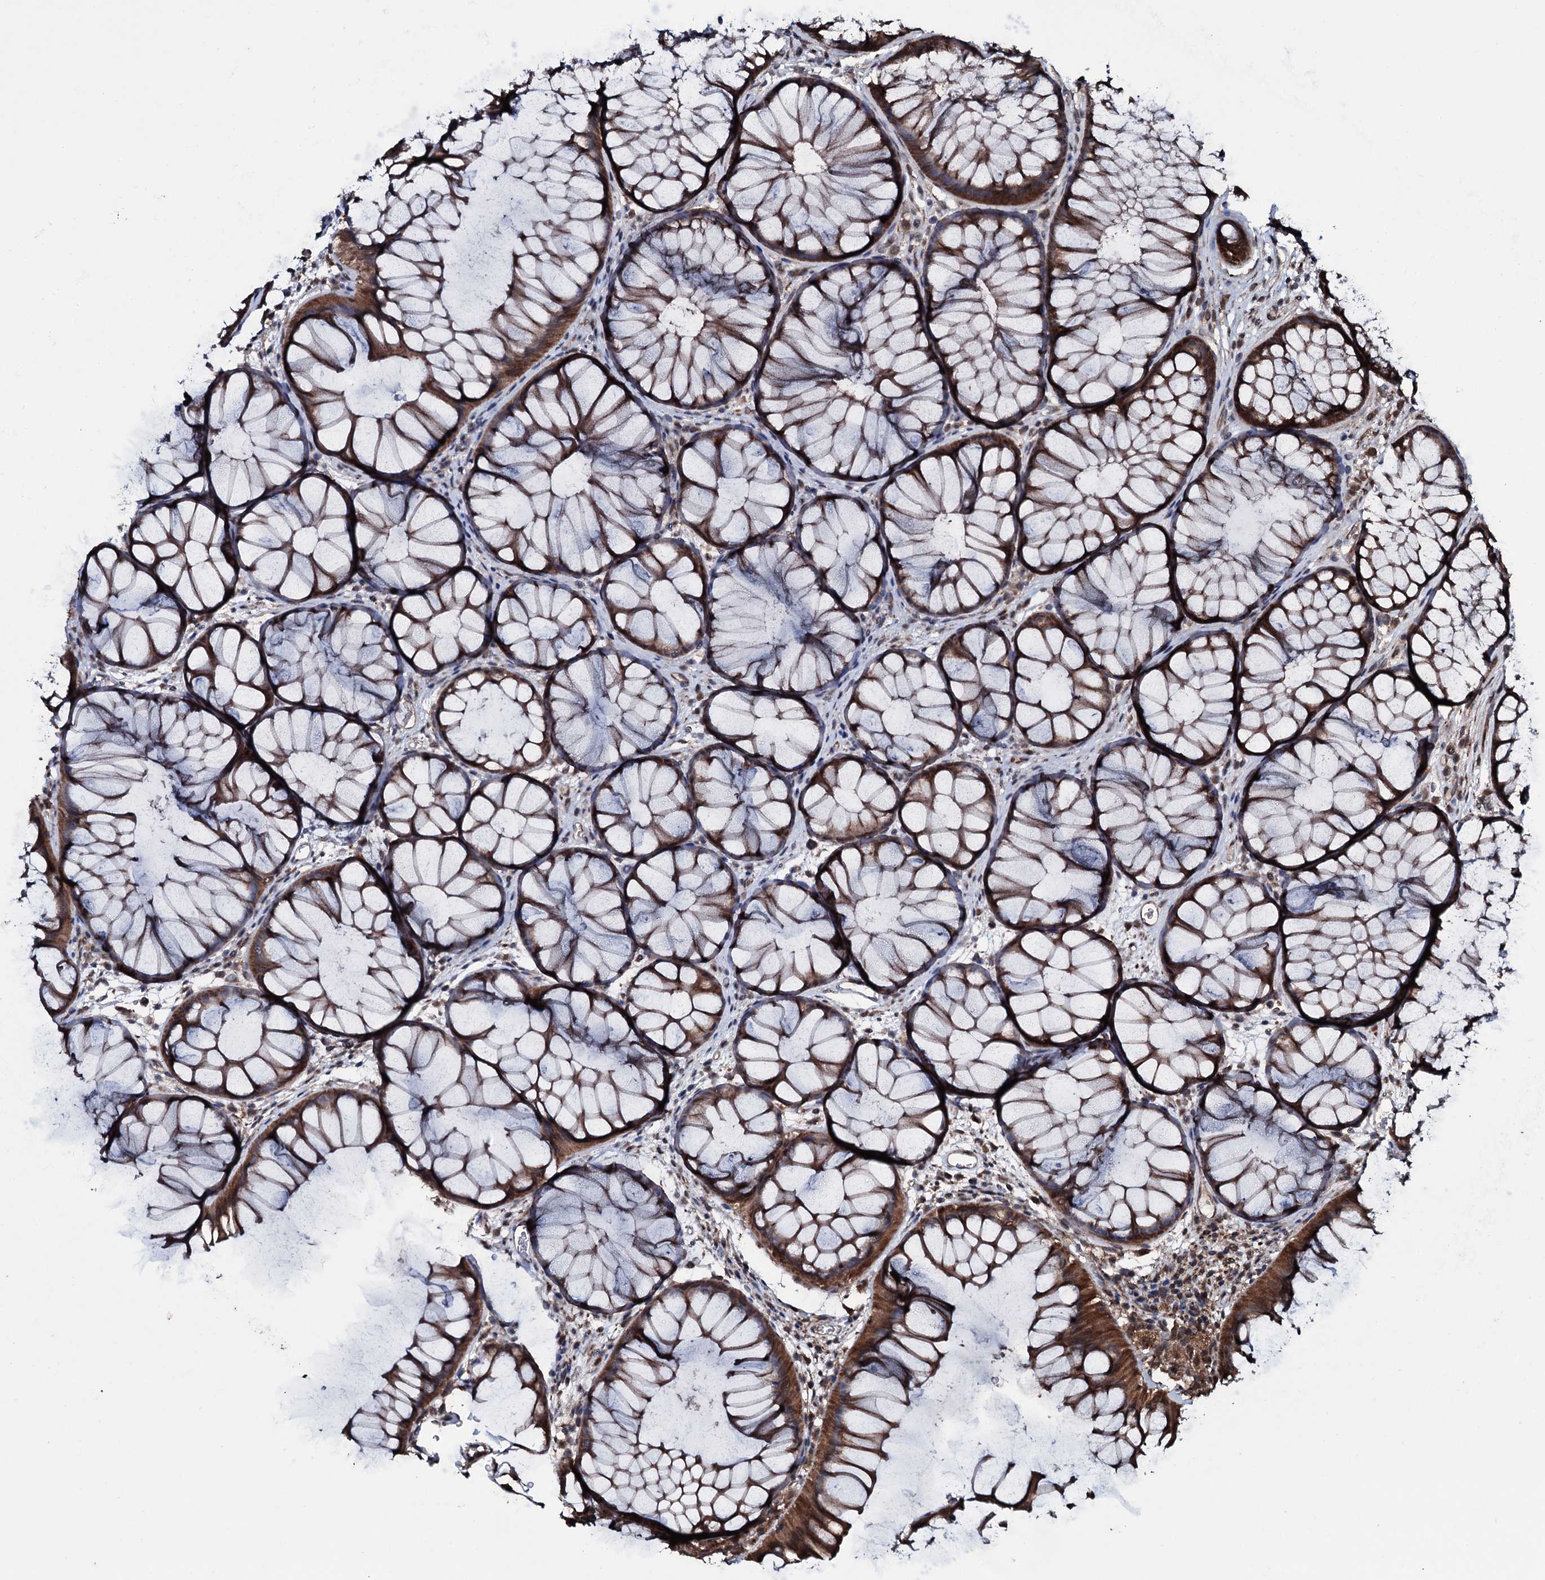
{"staining": {"intensity": "strong", "quantity": ">75%", "location": "cytoplasmic/membranous"}, "tissue": "colon", "cell_type": "Endothelial cells", "image_type": "normal", "snomed": [{"axis": "morphology", "description": "Normal tissue, NOS"}, {"axis": "topography", "description": "Colon"}], "caption": "Brown immunohistochemical staining in unremarkable human colon reveals strong cytoplasmic/membranous staining in approximately >75% of endothelial cells. The staining is performed using DAB brown chromogen to label protein expression. The nuclei are counter-stained blue using hematoxylin.", "gene": "MRPS31", "patient": {"sex": "female", "age": 82}}